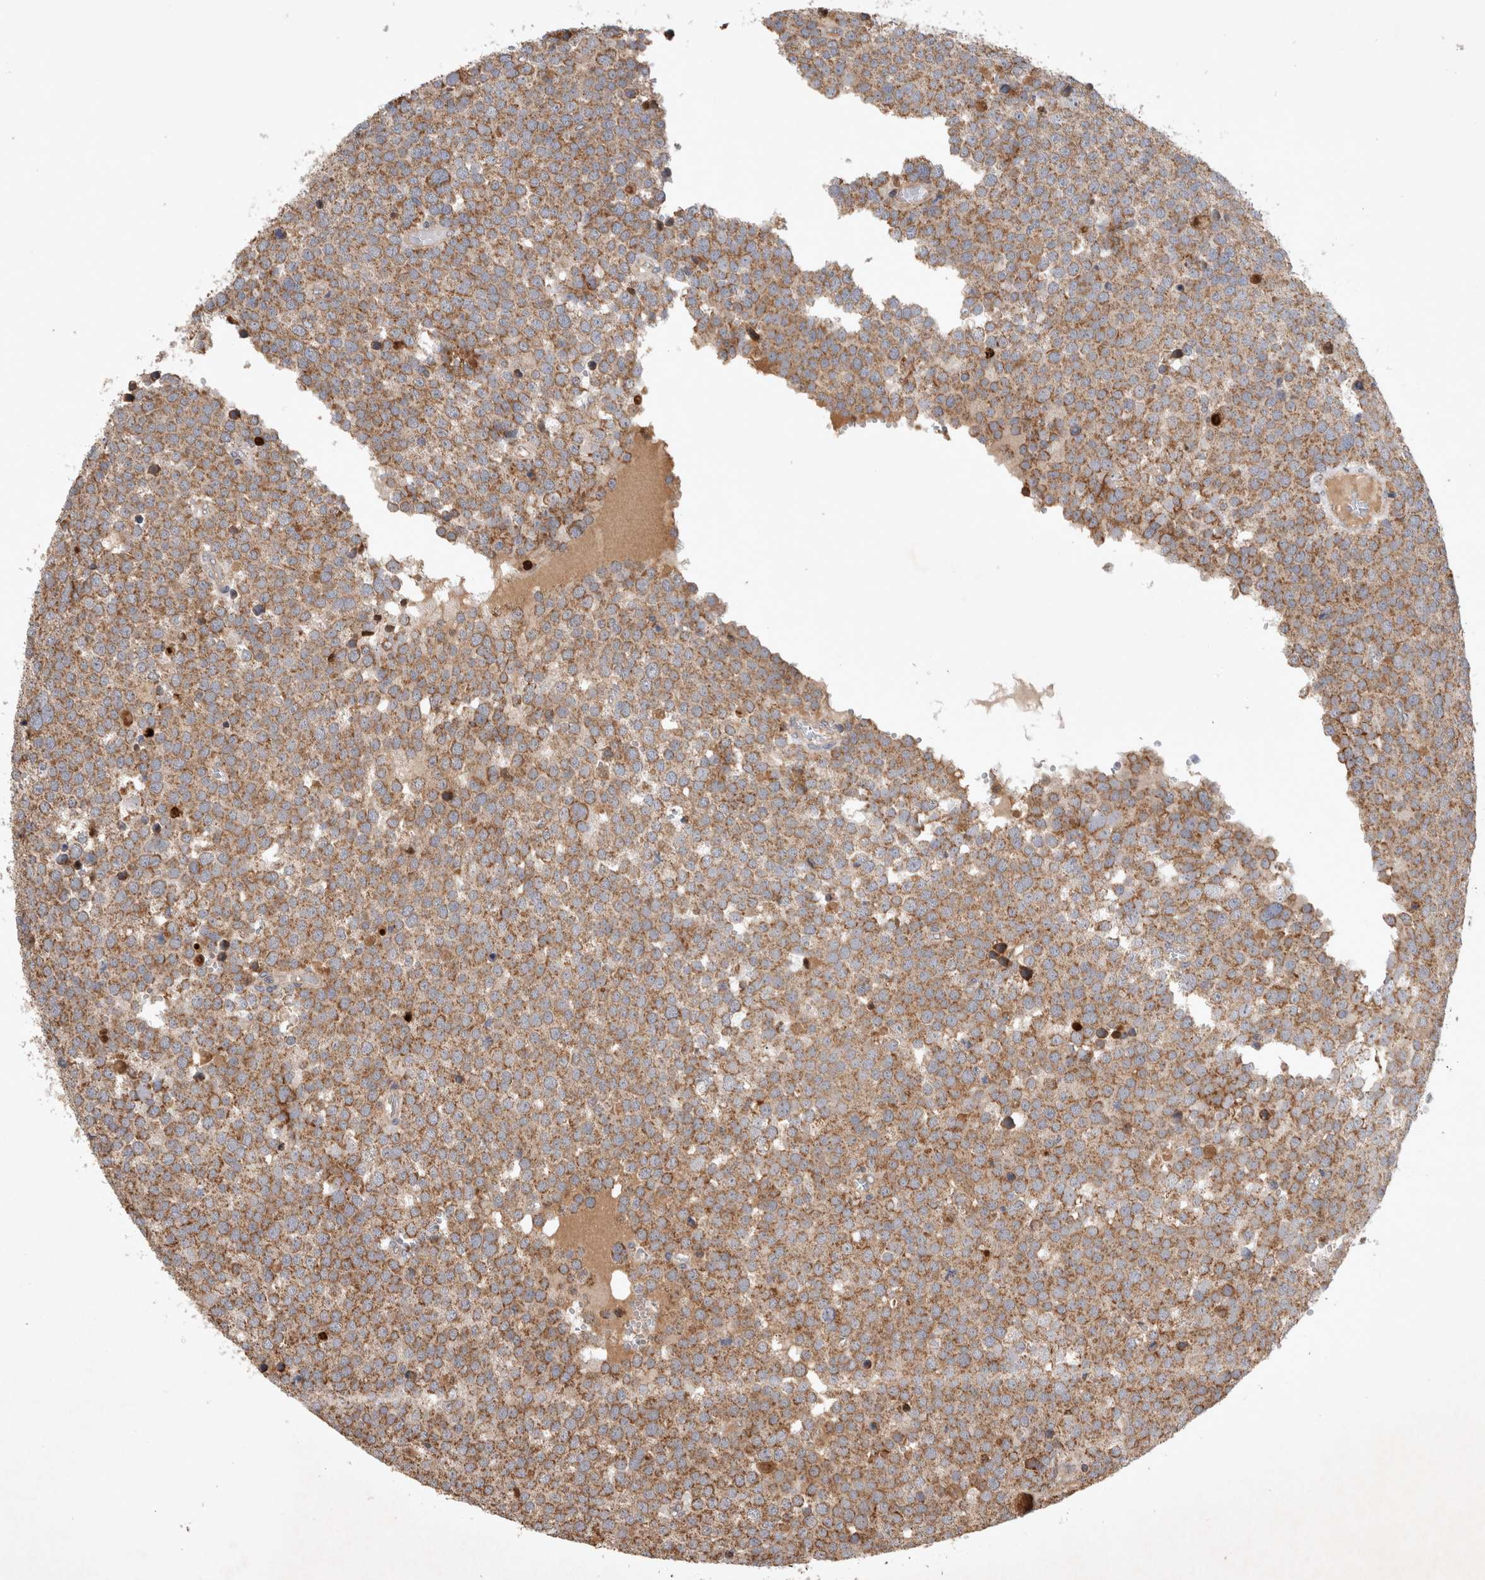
{"staining": {"intensity": "moderate", "quantity": ">75%", "location": "cytoplasmic/membranous"}, "tissue": "testis cancer", "cell_type": "Tumor cells", "image_type": "cancer", "snomed": [{"axis": "morphology", "description": "Seminoma, NOS"}, {"axis": "topography", "description": "Testis"}], "caption": "About >75% of tumor cells in testis seminoma demonstrate moderate cytoplasmic/membranous protein positivity as visualized by brown immunohistochemical staining.", "gene": "SERAC1", "patient": {"sex": "male", "age": 71}}